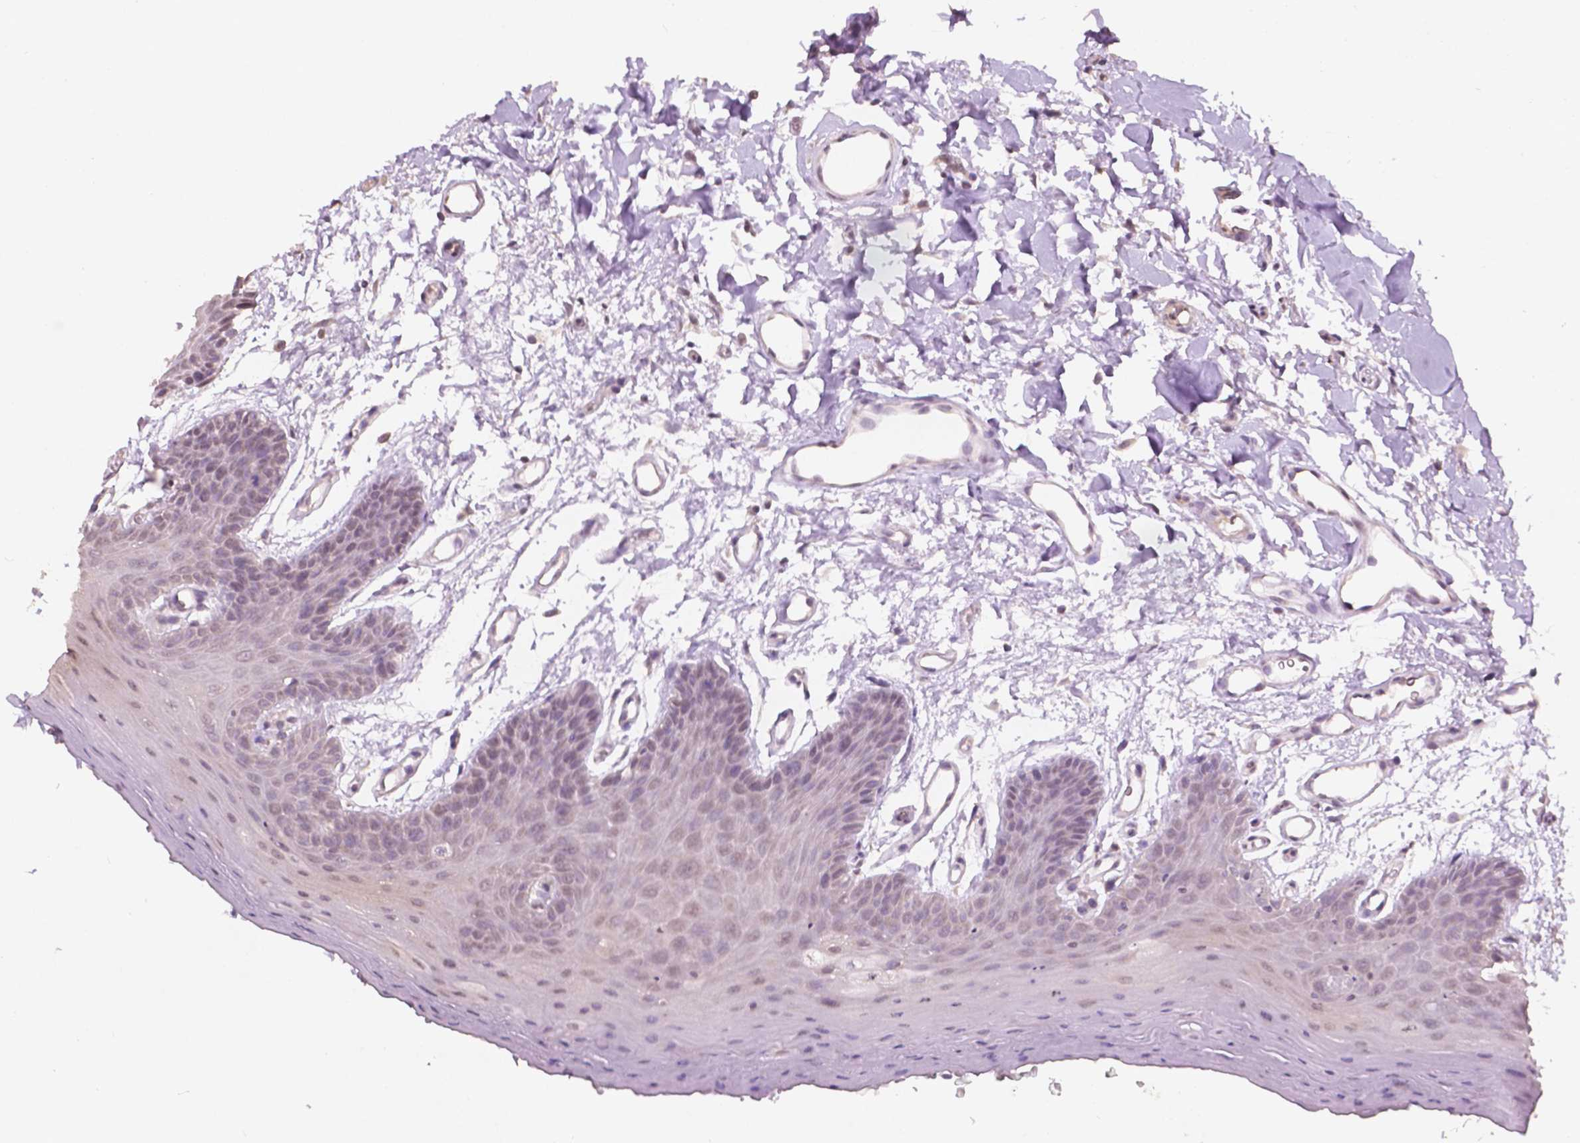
{"staining": {"intensity": "moderate", "quantity": "<25%", "location": "cytoplasmic/membranous"}, "tissue": "oral mucosa", "cell_type": "Squamous epithelial cells", "image_type": "normal", "snomed": [{"axis": "morphology", "description": "Normal tissue, NOS"}, {"axis": "morphology", "description": "Squamous cell carcinoma, NOS"}, {"axis": "topography", "description": "Oral tissue"}, {"axis": "topography", "description": "Head-Neck"}], "caption": "IHC of normal human oral mucosa reveals low levels of moderate cytoplasmic/membranous expression in about <25% of squamous epithelial cells. The staining was performed using DAB to visualize the protein expression in brown, while the nuclei were stained in blue with hematoxylin (Magnification: 20x).", "gene": "NOS1AP", "patient": {"sex": "female", "age": 50}}